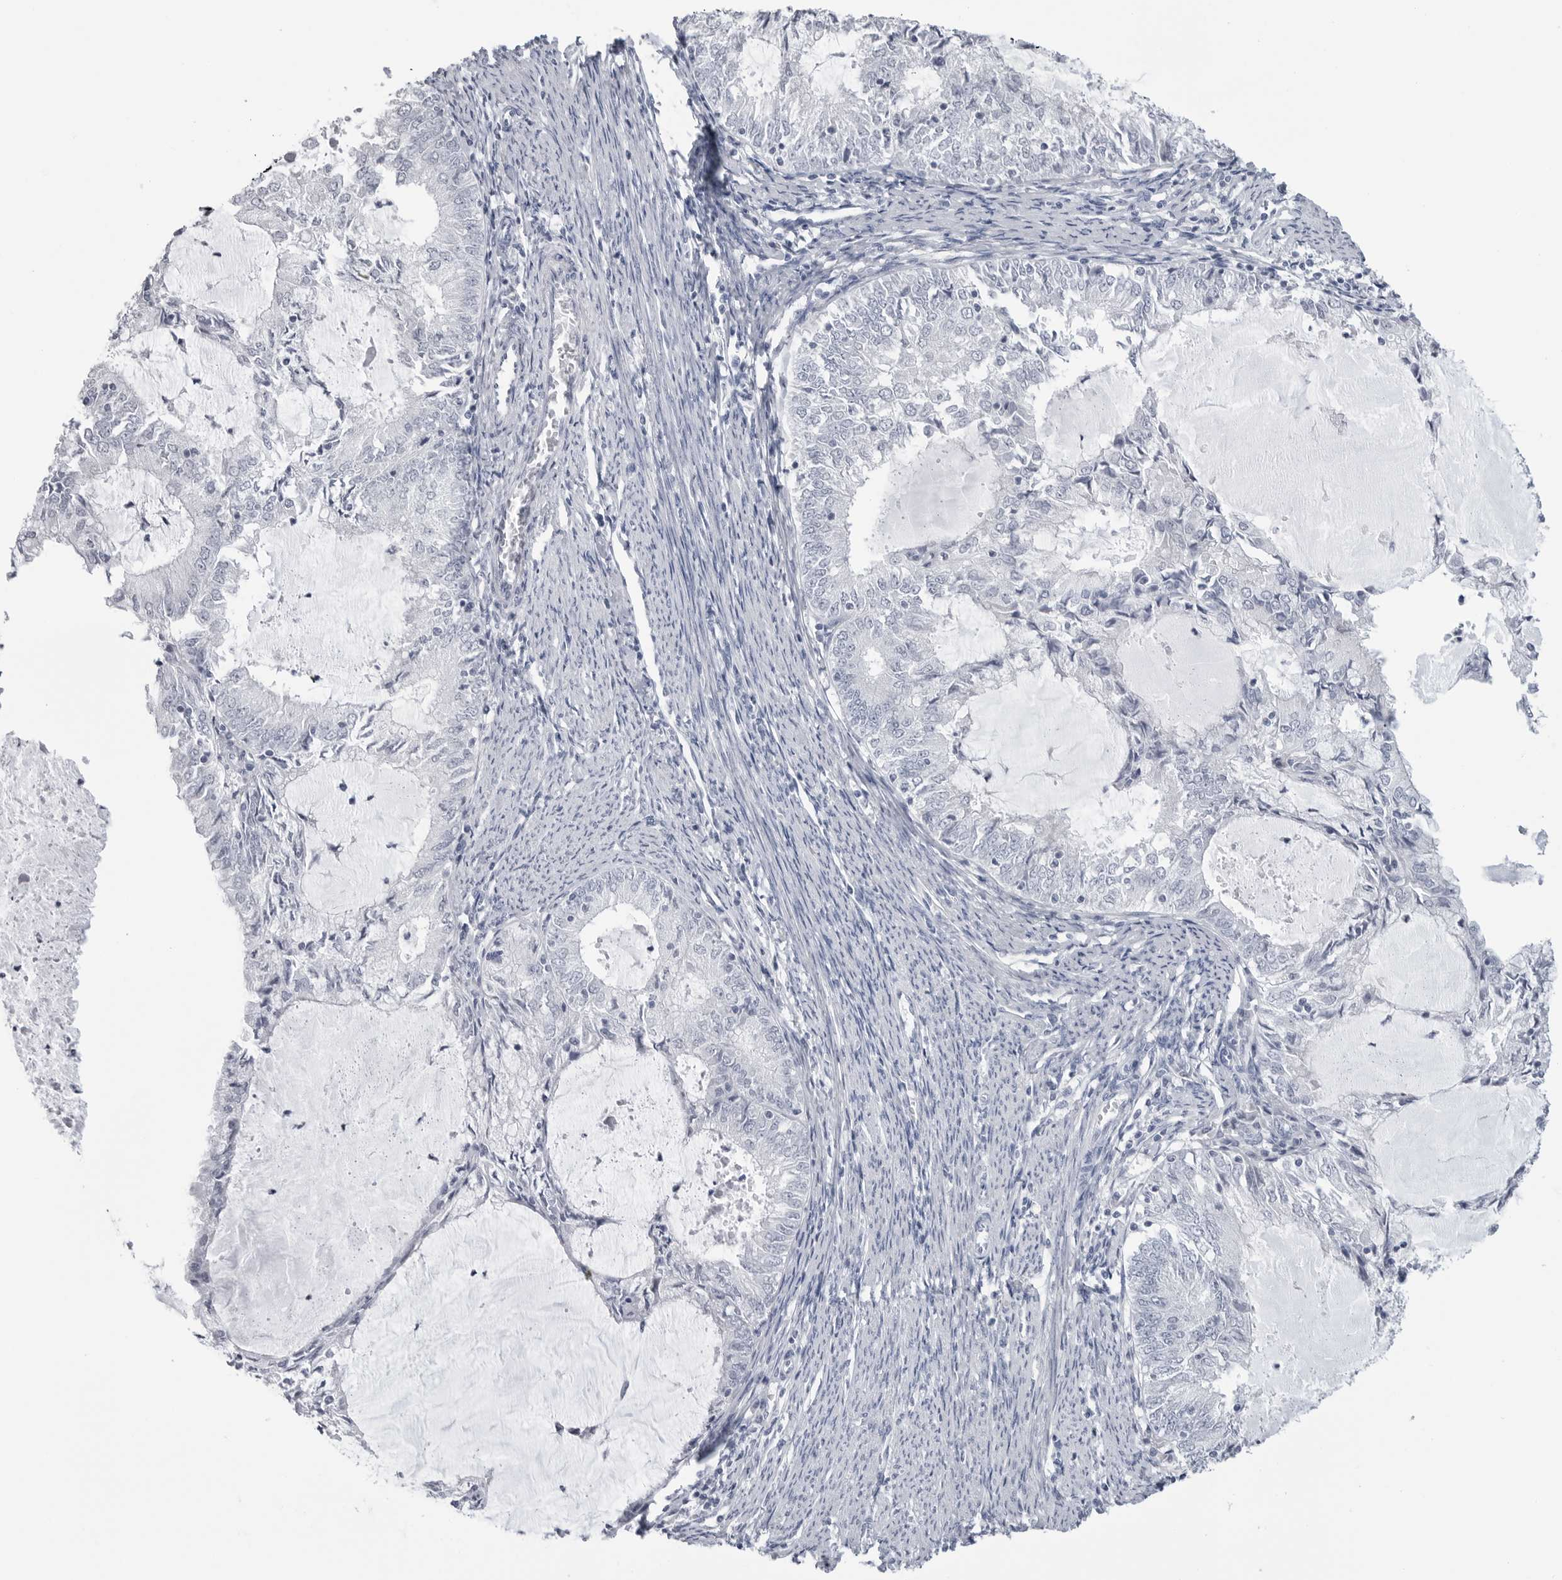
{"staining": {"intensity": "negative", "quantity": "none", "location": "none"}, "tissue": "endometrial cancer", "cell_type": "Tumor cells", "image_type": "cancer", "snomed": [{"axis": "morphology", "description": "Adenocarcinoma, NOS"}, {"axis": "topography", "description": "Endometrium"}], "caption": "The photomicrograph reveals no significant expression in tumor cells of endometrial cancer.", "gene": "PGA3", "patient": {"sex": "female", "age": 57}}